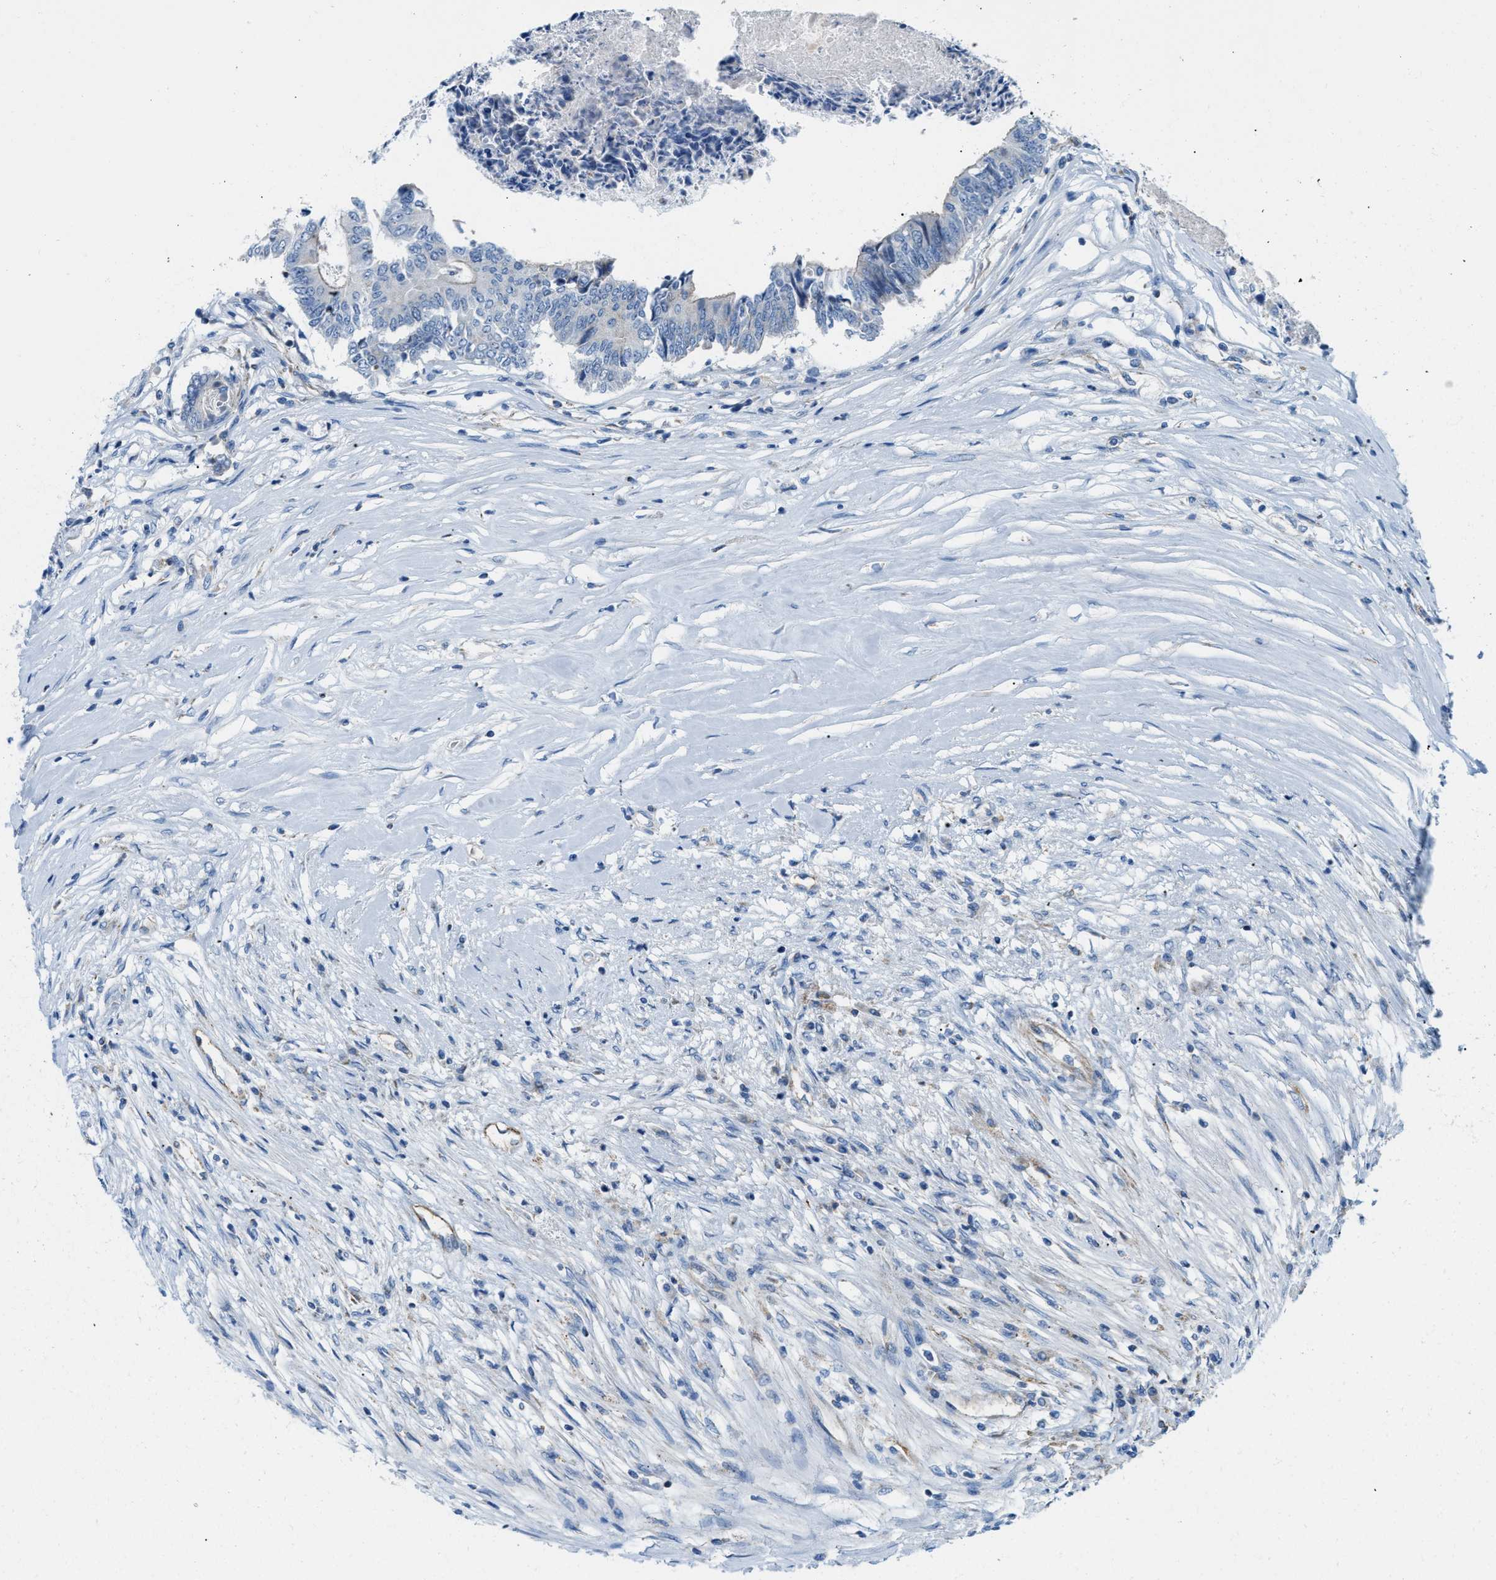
{"staining": {"intensity": "negative", "quantity": "none", "location": "none"}, "tissue": "colorectal cancer", "cell_type": "Tumor cells", "image_type": "cancer", "snomed": [{"axis": "morphology", "description": "Adenocarcinoma, NOS"}, {"axis": "topography", "description": "Rectum"}], "caption": "DAB (3,3'-diaminobenzidine) immunohistochemical staining of human adenocarcinoma (colorectal) exhibits no significant expression in tumor cells. The staining was performed using DAB to visualize the protein expression in brown, while the nuclei were stained in blue with hematoxylin (Magnification: 20x).", "gene": "JADE1", "patient": {"sex": "male", "age": 63}}